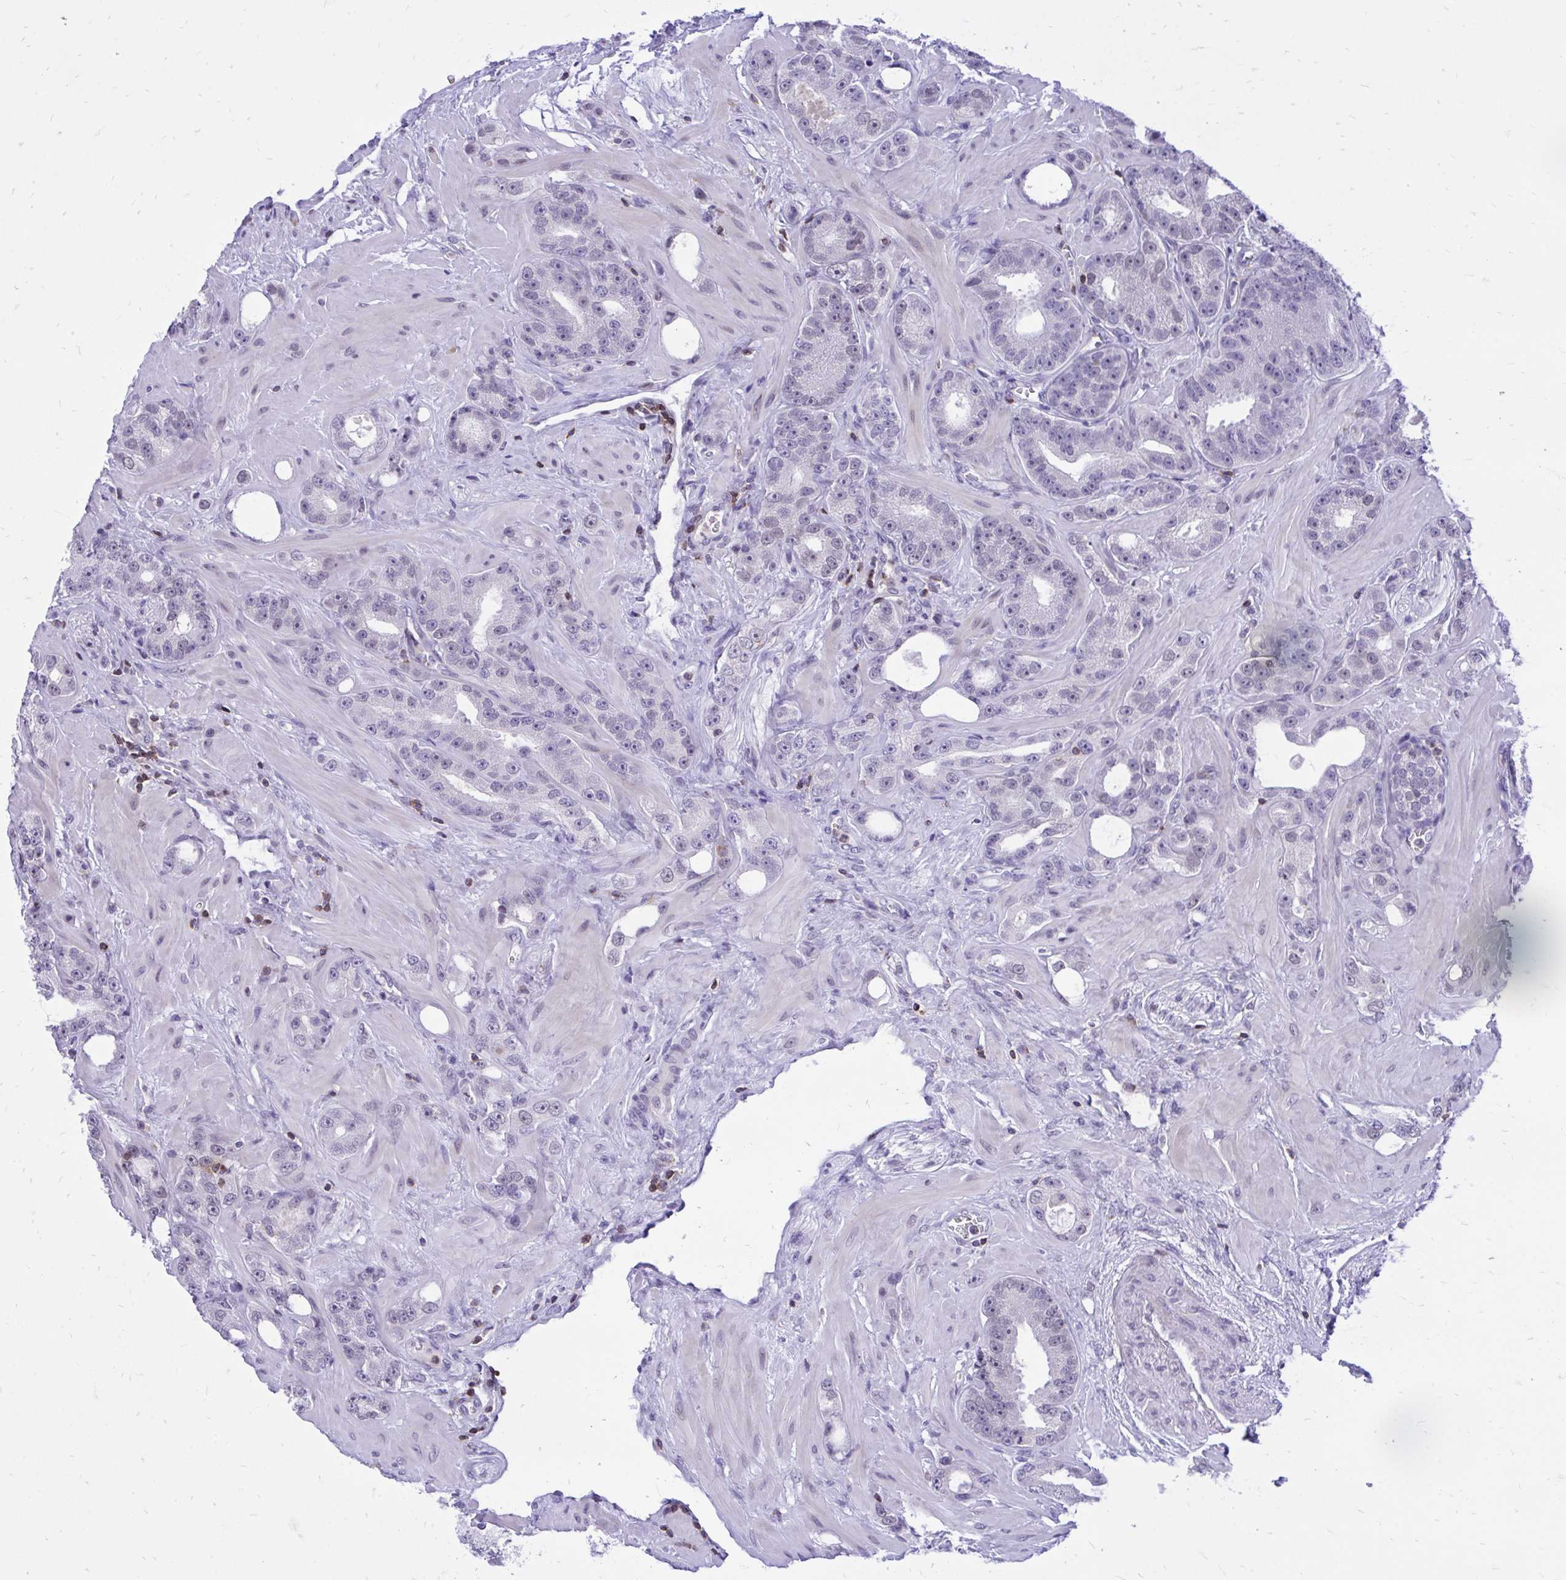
{"staining": {"intensity": "negative", "quantity": "none", "location": "none"}, "tissue": "prostate cancer", "cell_type": "Tumor cells", "image_type": "cancer", "snomed": [{"axis": "morphology", "description": "Adenocarcinoma, High grade"}, {"axis": "topography", "description": "Prostate"}], "caption": "DAB (3,3'-diaminobenzidine) immunohistochemical staining of human prostate cancer (adenocarcinoma (high-grade)) shows no significant positivity in tumor cells. The staining is performed using DAB (3,3'-diaminobenzidine) brown chromogen with nuclei counter-stained in using hematoxylin.", "gene": "CXCL8", "patient": {"sex": "male", "age": 65}}